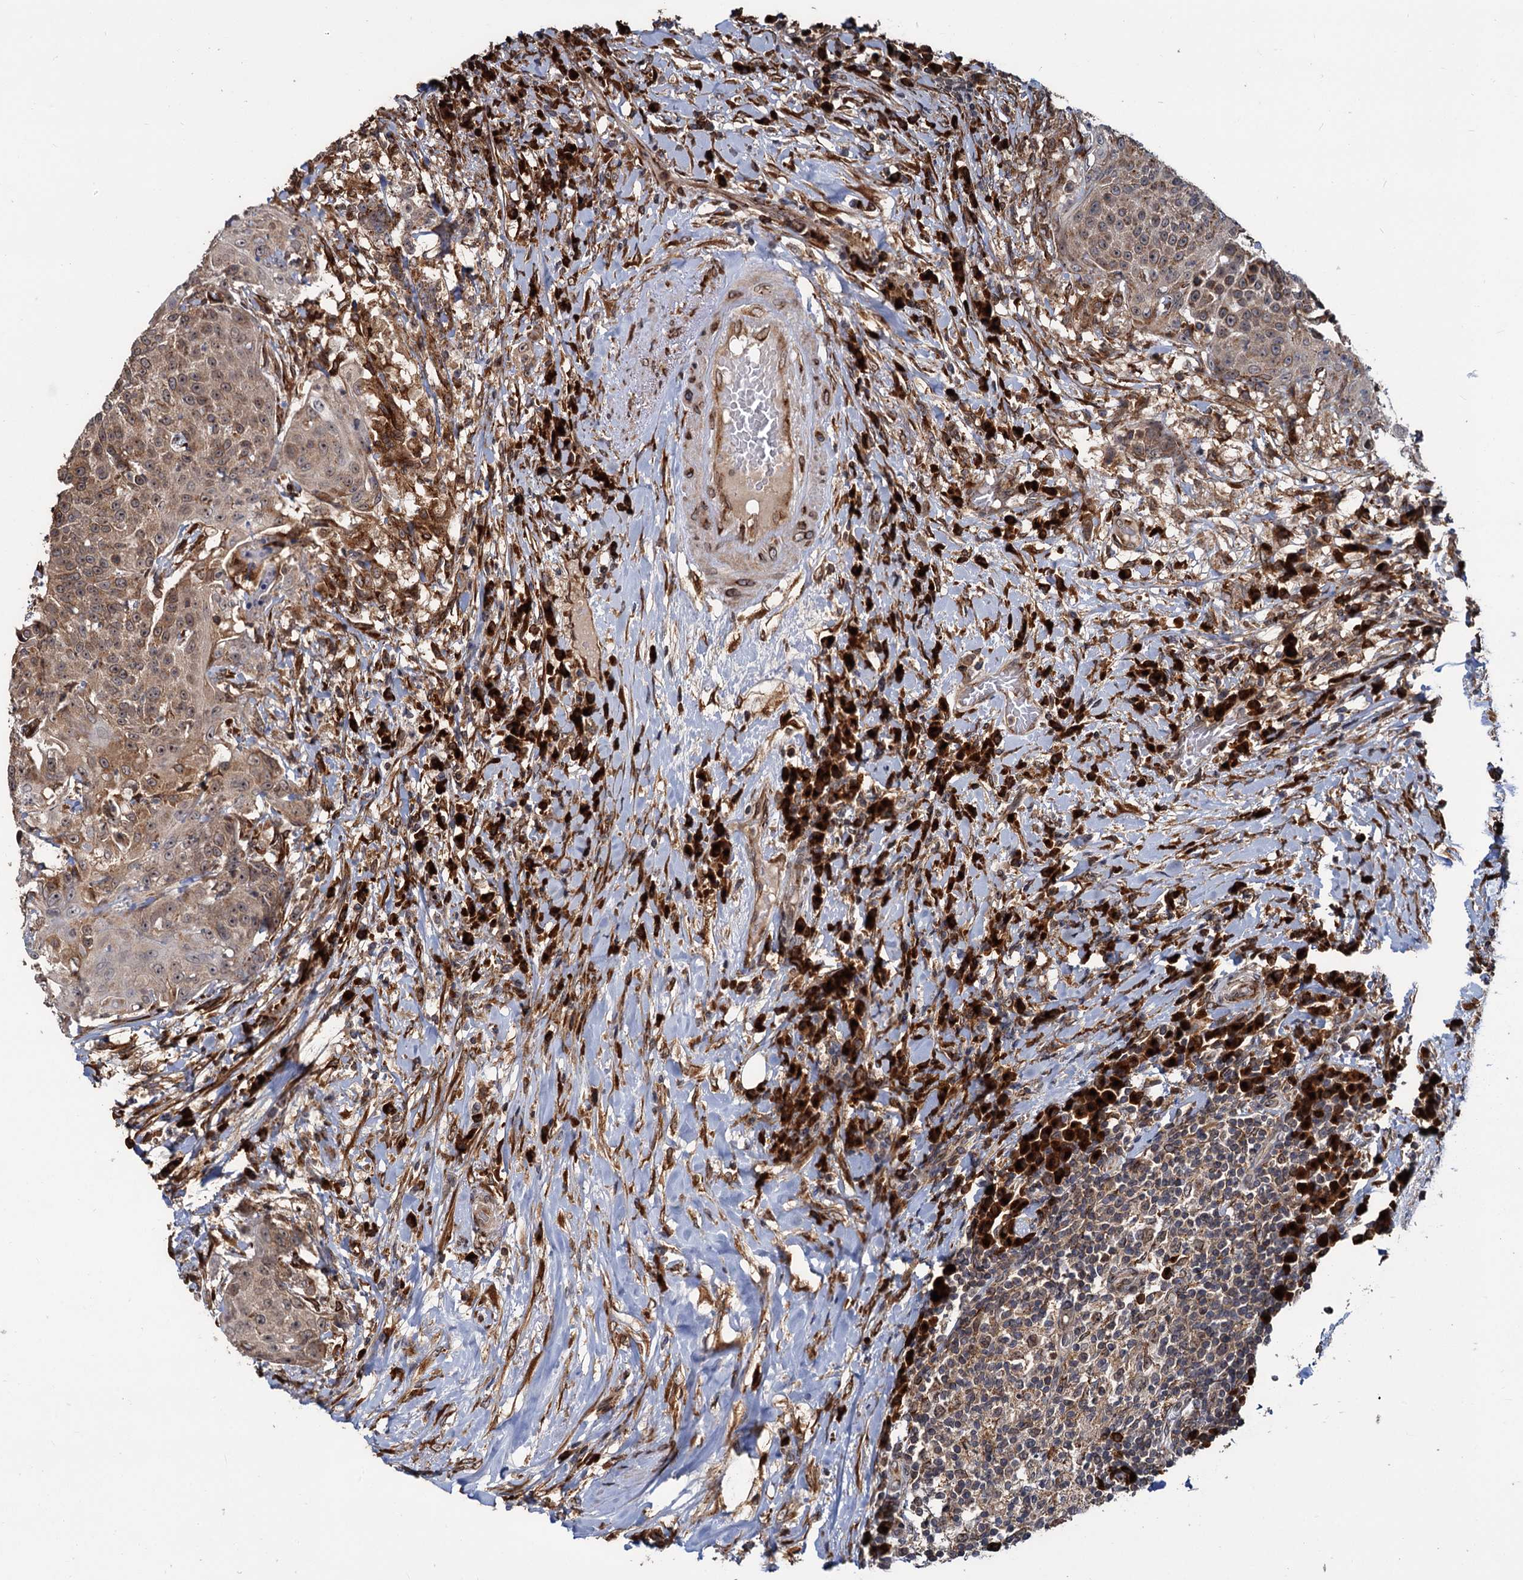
{"staining": {"intensity": "moderate", "quantity": ">75%", "location": "cytoplasmic/membranous"}, "tissue": "urothelial cancer", "cell_type": "Tumor cells", "image_type": "cancer", "snomed": [{"axis": "morphology", "description": "Urothelial carcinoma, High grade"}, {"axis": "topography", "description": "Urinary bladder"}], "caption": "Protein expression analysis of human urothelial carcinoma (high-grade) reveals moderate cytoplasmic/membranous expression in about >75% of tumor cells. Using DAB (3,3'-diaminobenzidine) (brown) and hematoxylin (blue) stains, captured at high magnification using brightfield microscopy.", "gene": "SAAL1", "patient": {"sex": "female", "age": 63}}